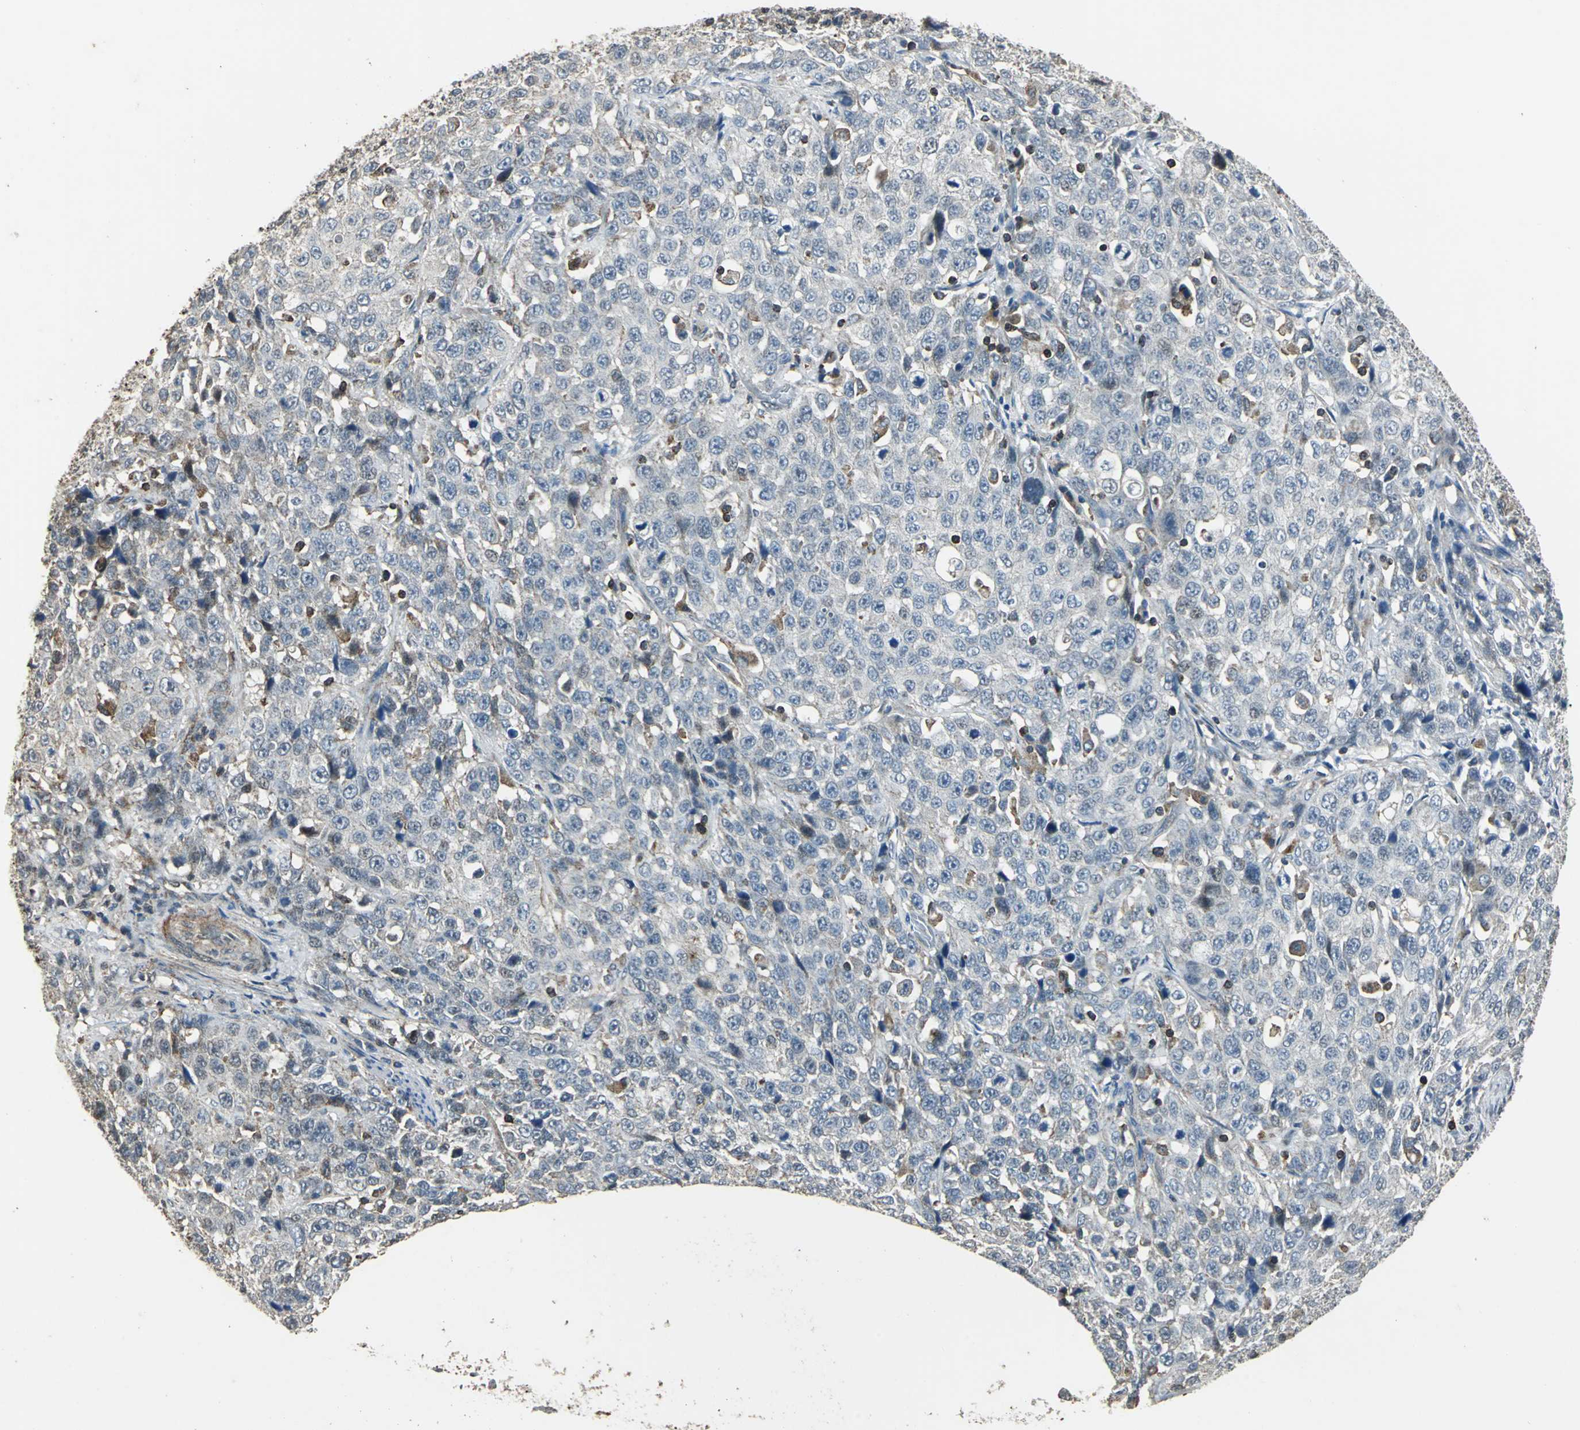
{"staining": {"intensity": "negative", "quantity": "none", "location": "none"}, "tissue": "stomach cancer", "cell_type": "Tumor cells", "image_type": "cancer", "snomed": [{"axis": "morphology", "description": "Normal tissue, NOS"}, {"axis": "morphology", "description": "Adenocarcinoma, NOS"}, {"axis": "topography", "description": "Stomach"}], "caption": "The micrograph shows no staining of tumor cells in stomach cancer.", "gene": "DNAJB4", "patient": {"sex": "male", "age": 48}}